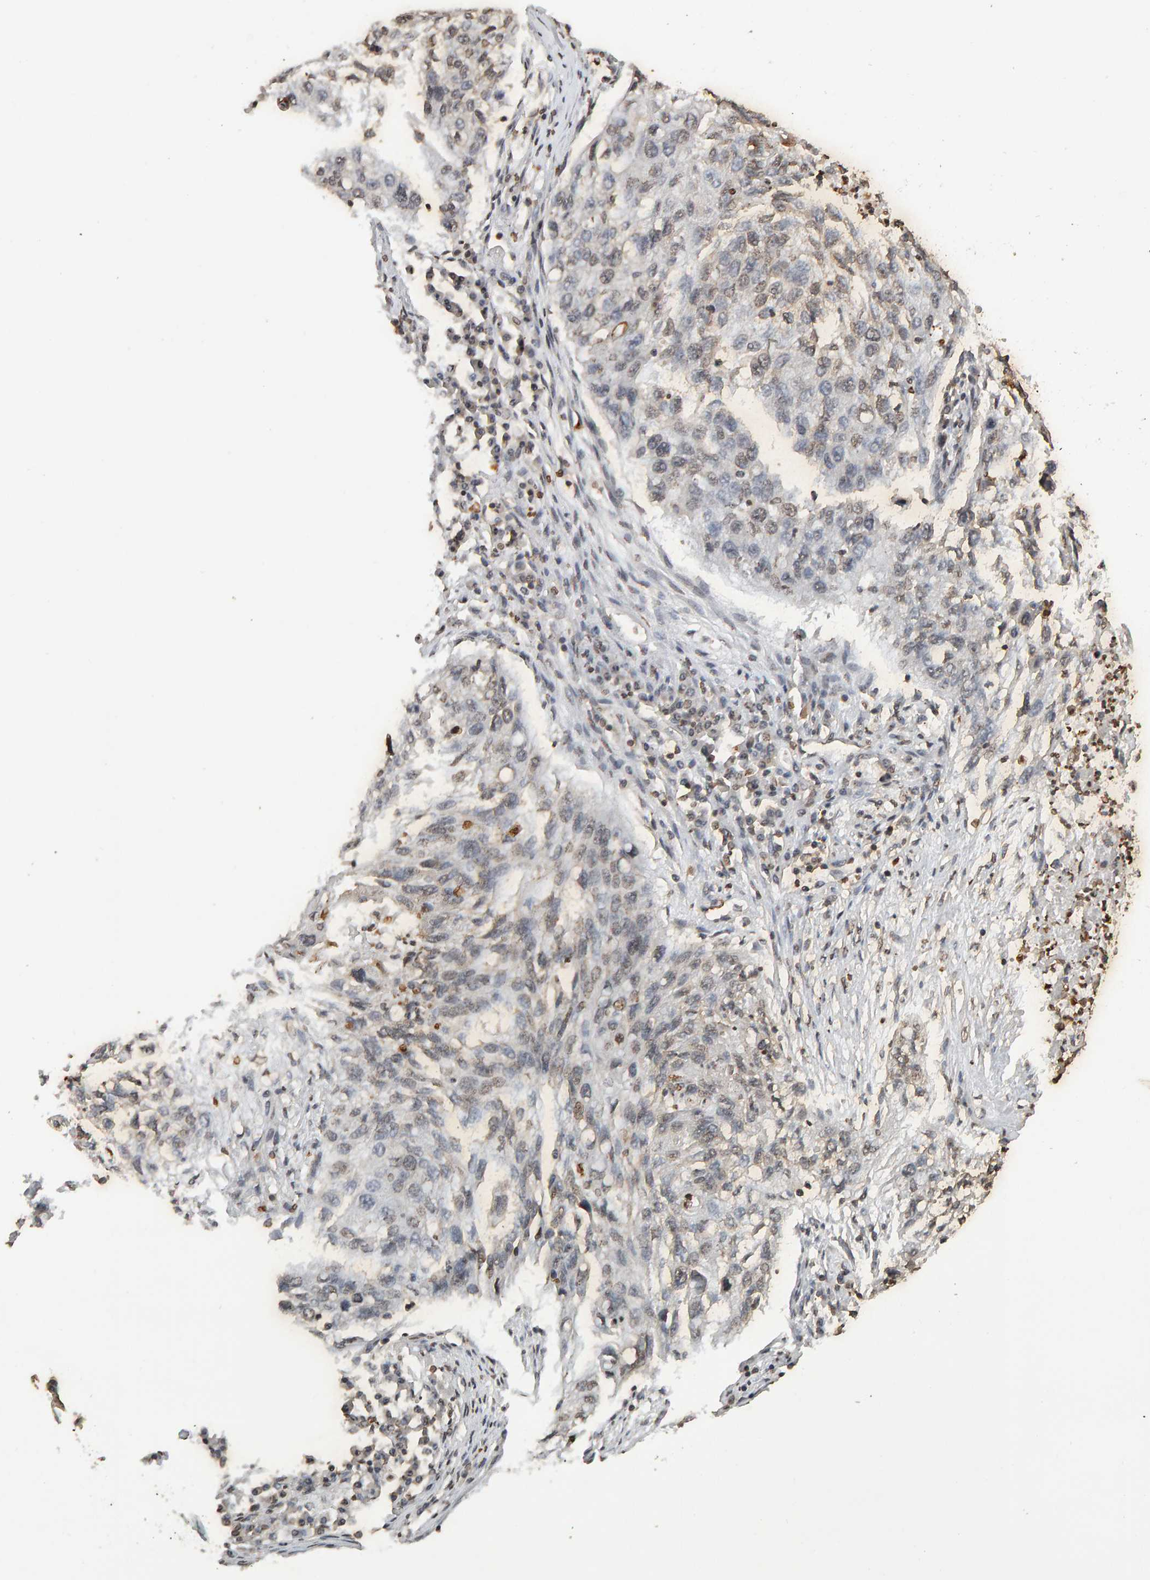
{"staining": {"intensity": "weak", "quantity": "<25%", "location": "cytoplasmic/membranous,nuclear"}, "tissue": "lung cancer", "cell_type": "Tumor cells", "image_type": "cancer", "snomed": [{"axis": "morphology", "description": "Squamous cell carcinoma, NOS"}, {"axis": "topography", "description": "Lung"}], "caption": "This is an IHC micrograph of squamous cell carcinoma (lung). There is no expression in tumor cells.", "gene": "DNAJB5", "patient": {"sex": "female", "age": 63}}